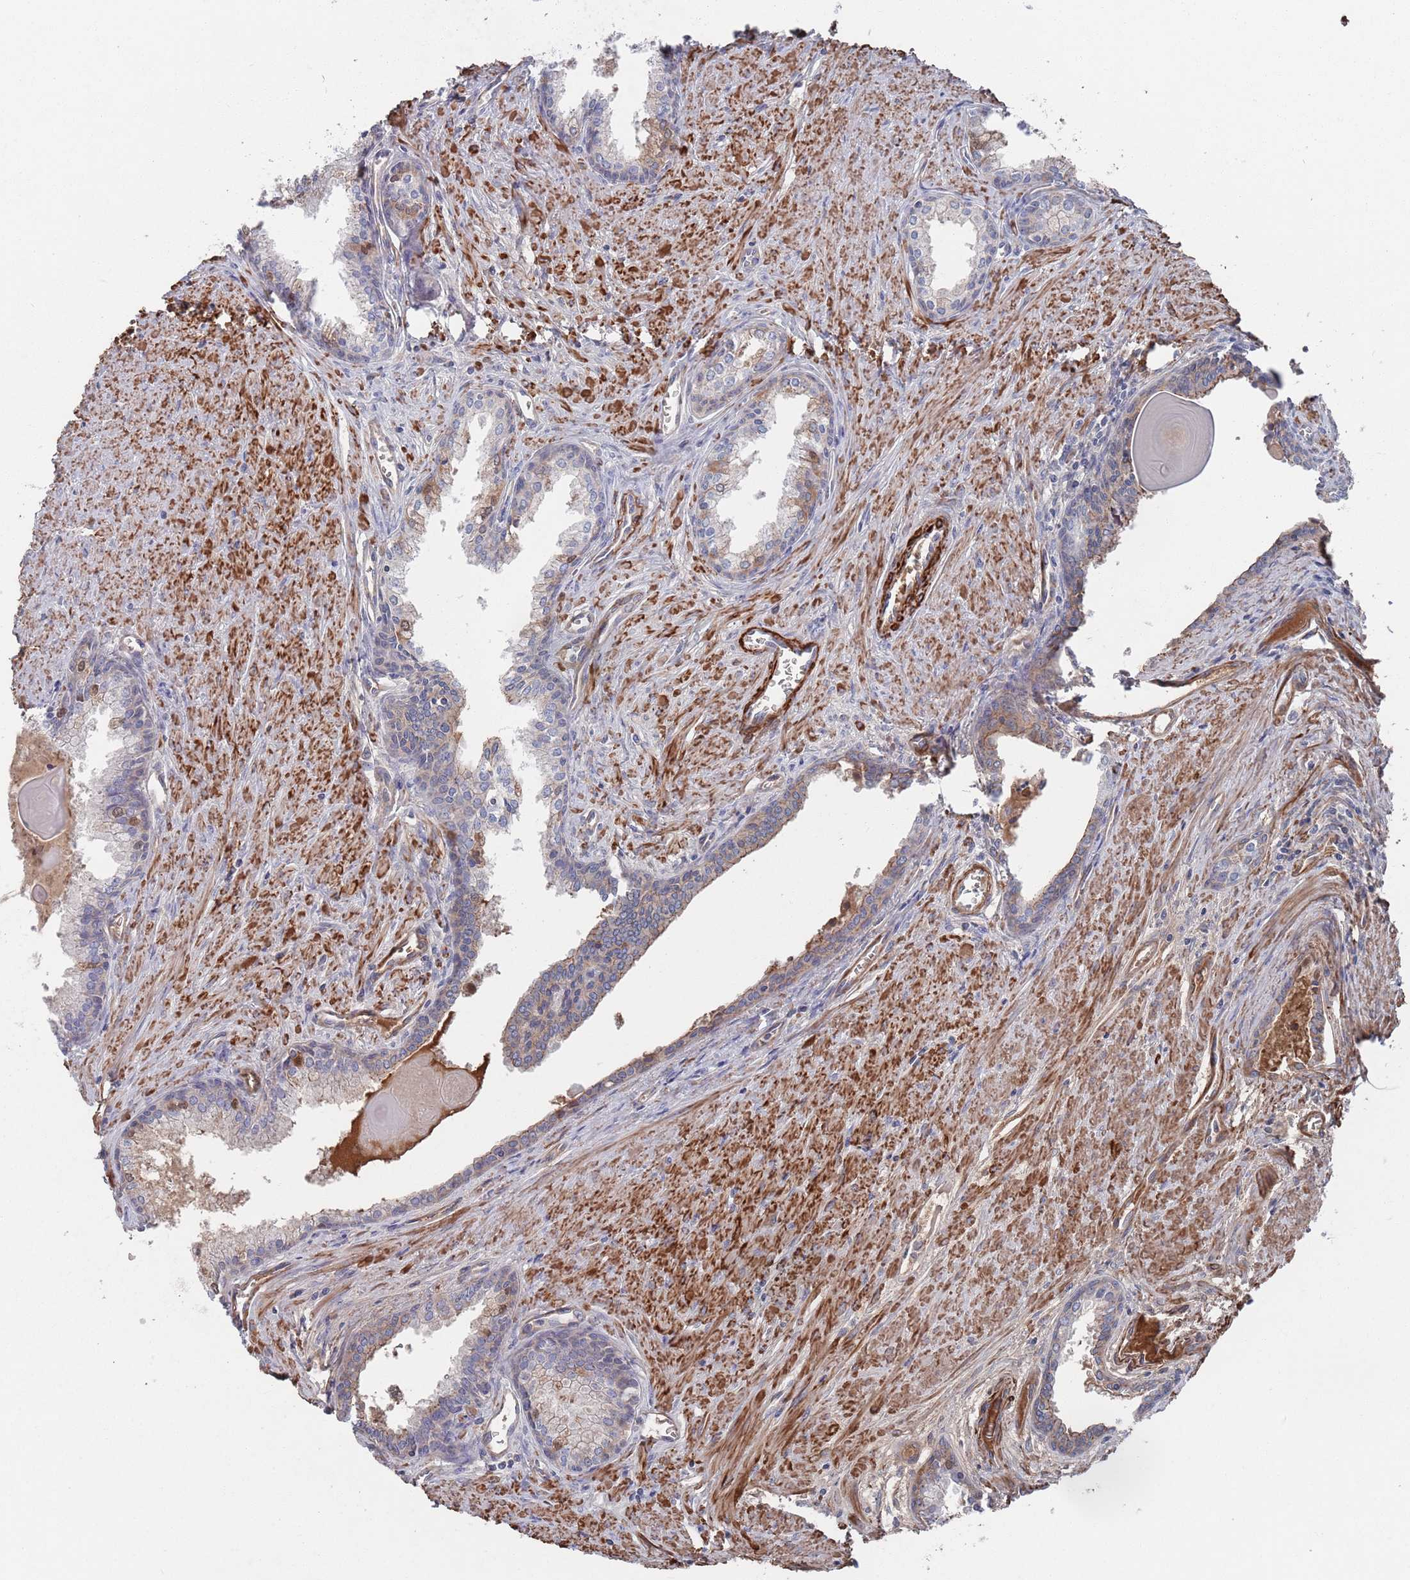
{"staining": {"intensity": "negative", "quantity": "none", "location": "none"}, "tissue": "prostate cancer", "cell_type": "Tumor cells", "image_type": "cancer", "snomed": [{"axis": "morphology", "description": "Adenocarcinoma, High grade"}, {"axis": "topography", "description": "Prostate"}], "caption": "Image shows no protein positivity in tumor cells of prostate adenocarcinoma (high-grade) tissue.", "gene": "PLEKHA4", "patient": {"sex": "male", "age": 68}}